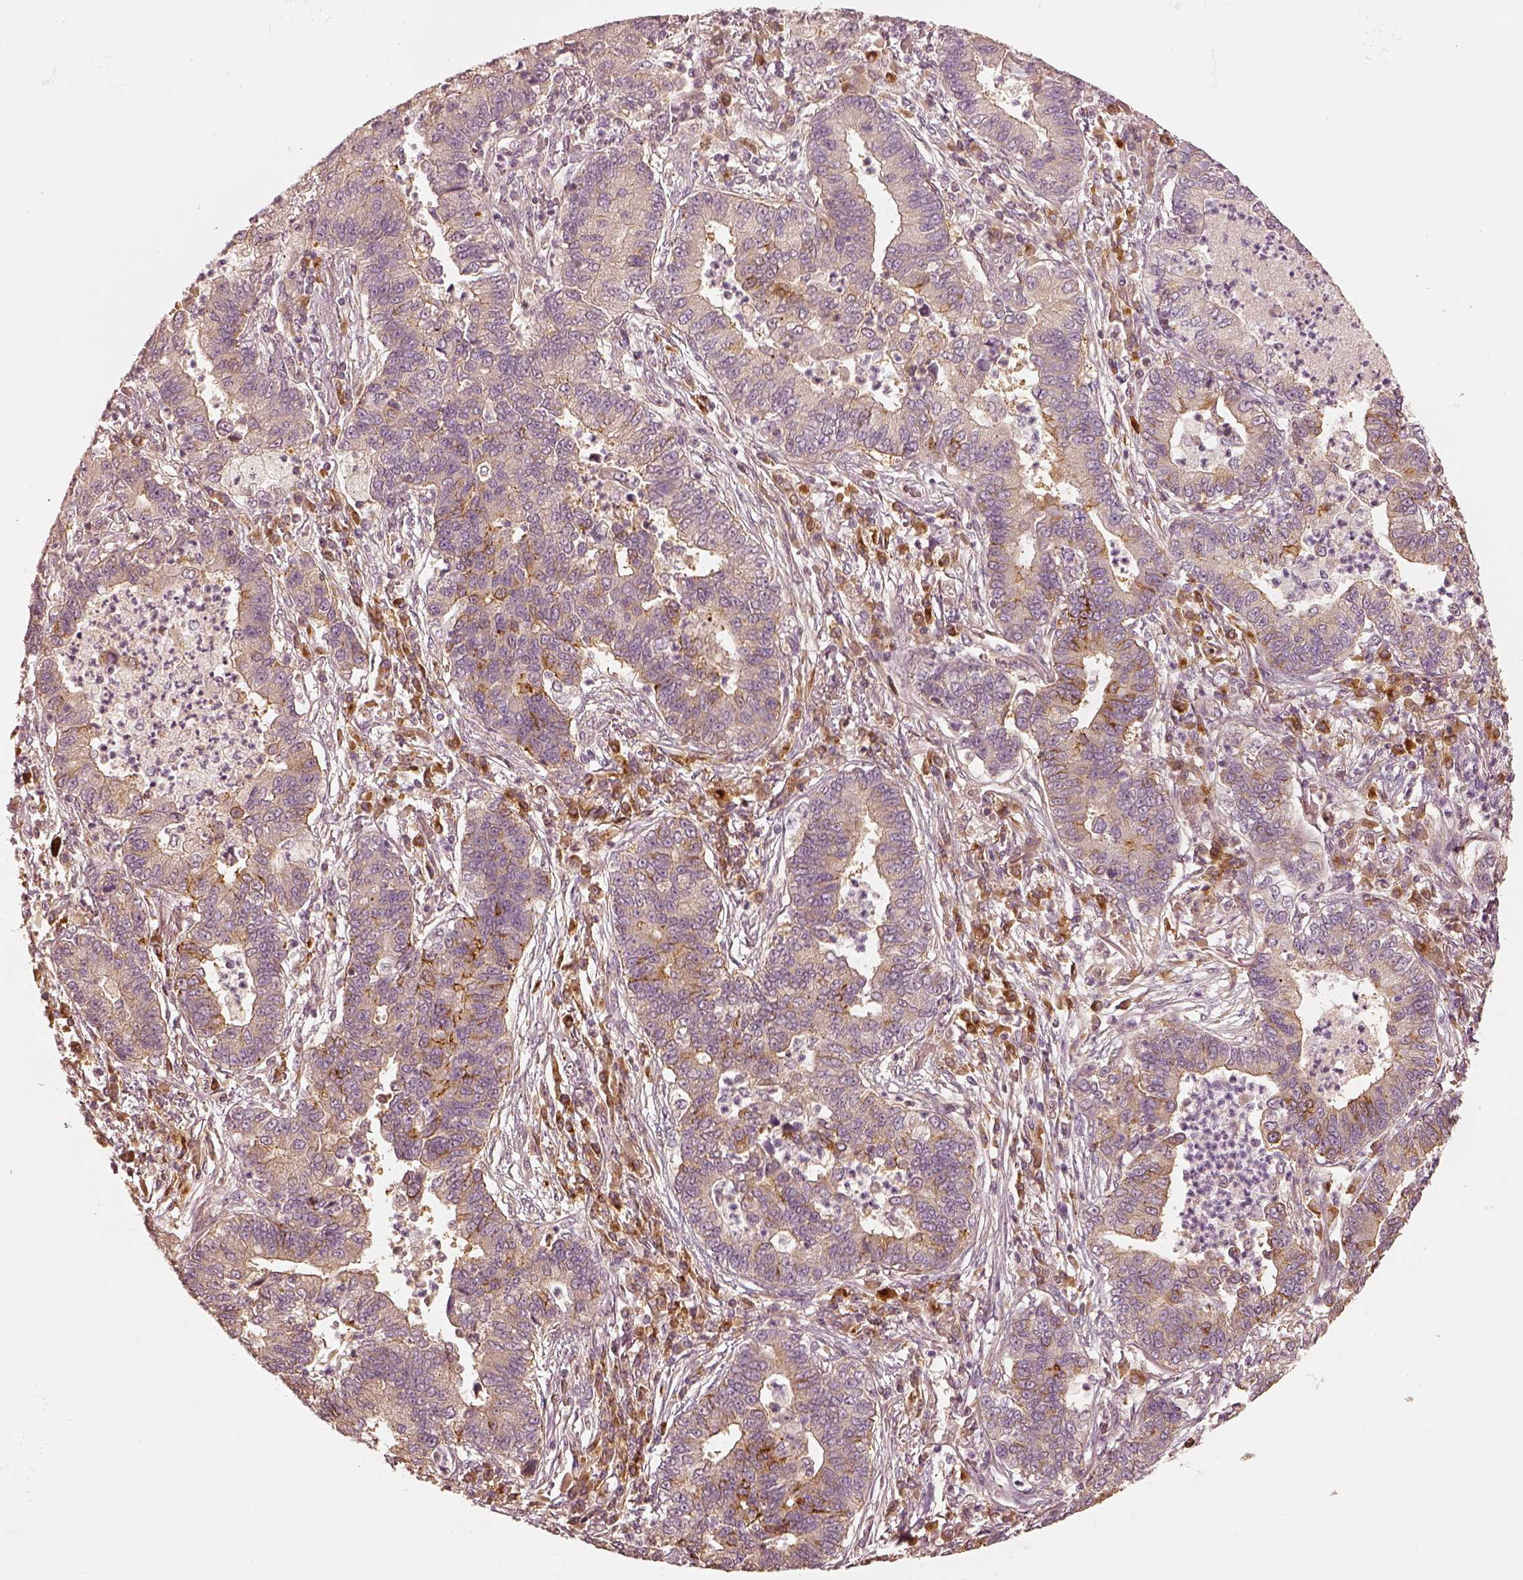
{"staining": {"intensity": "moderate", "quantity": "<25%", "location": "cytoplasmic/membranous"}, "tissue": "lung cancer", "cell_type": "Tumor cells", "image_type": "cancer", "snomed": [{"axis": "morphology", "description": "Adenocarcinoma, NOS"}, {"axis": "topography", "description": "Lung"}], "caption": "The photomicrograph reveals a brown stain indicating the presence of a protein in the cytoplasmic/membranous of tumor cells in lung cancer.", "gene": "GORASP2", "patient": {"sex": "female", "age": 57}}